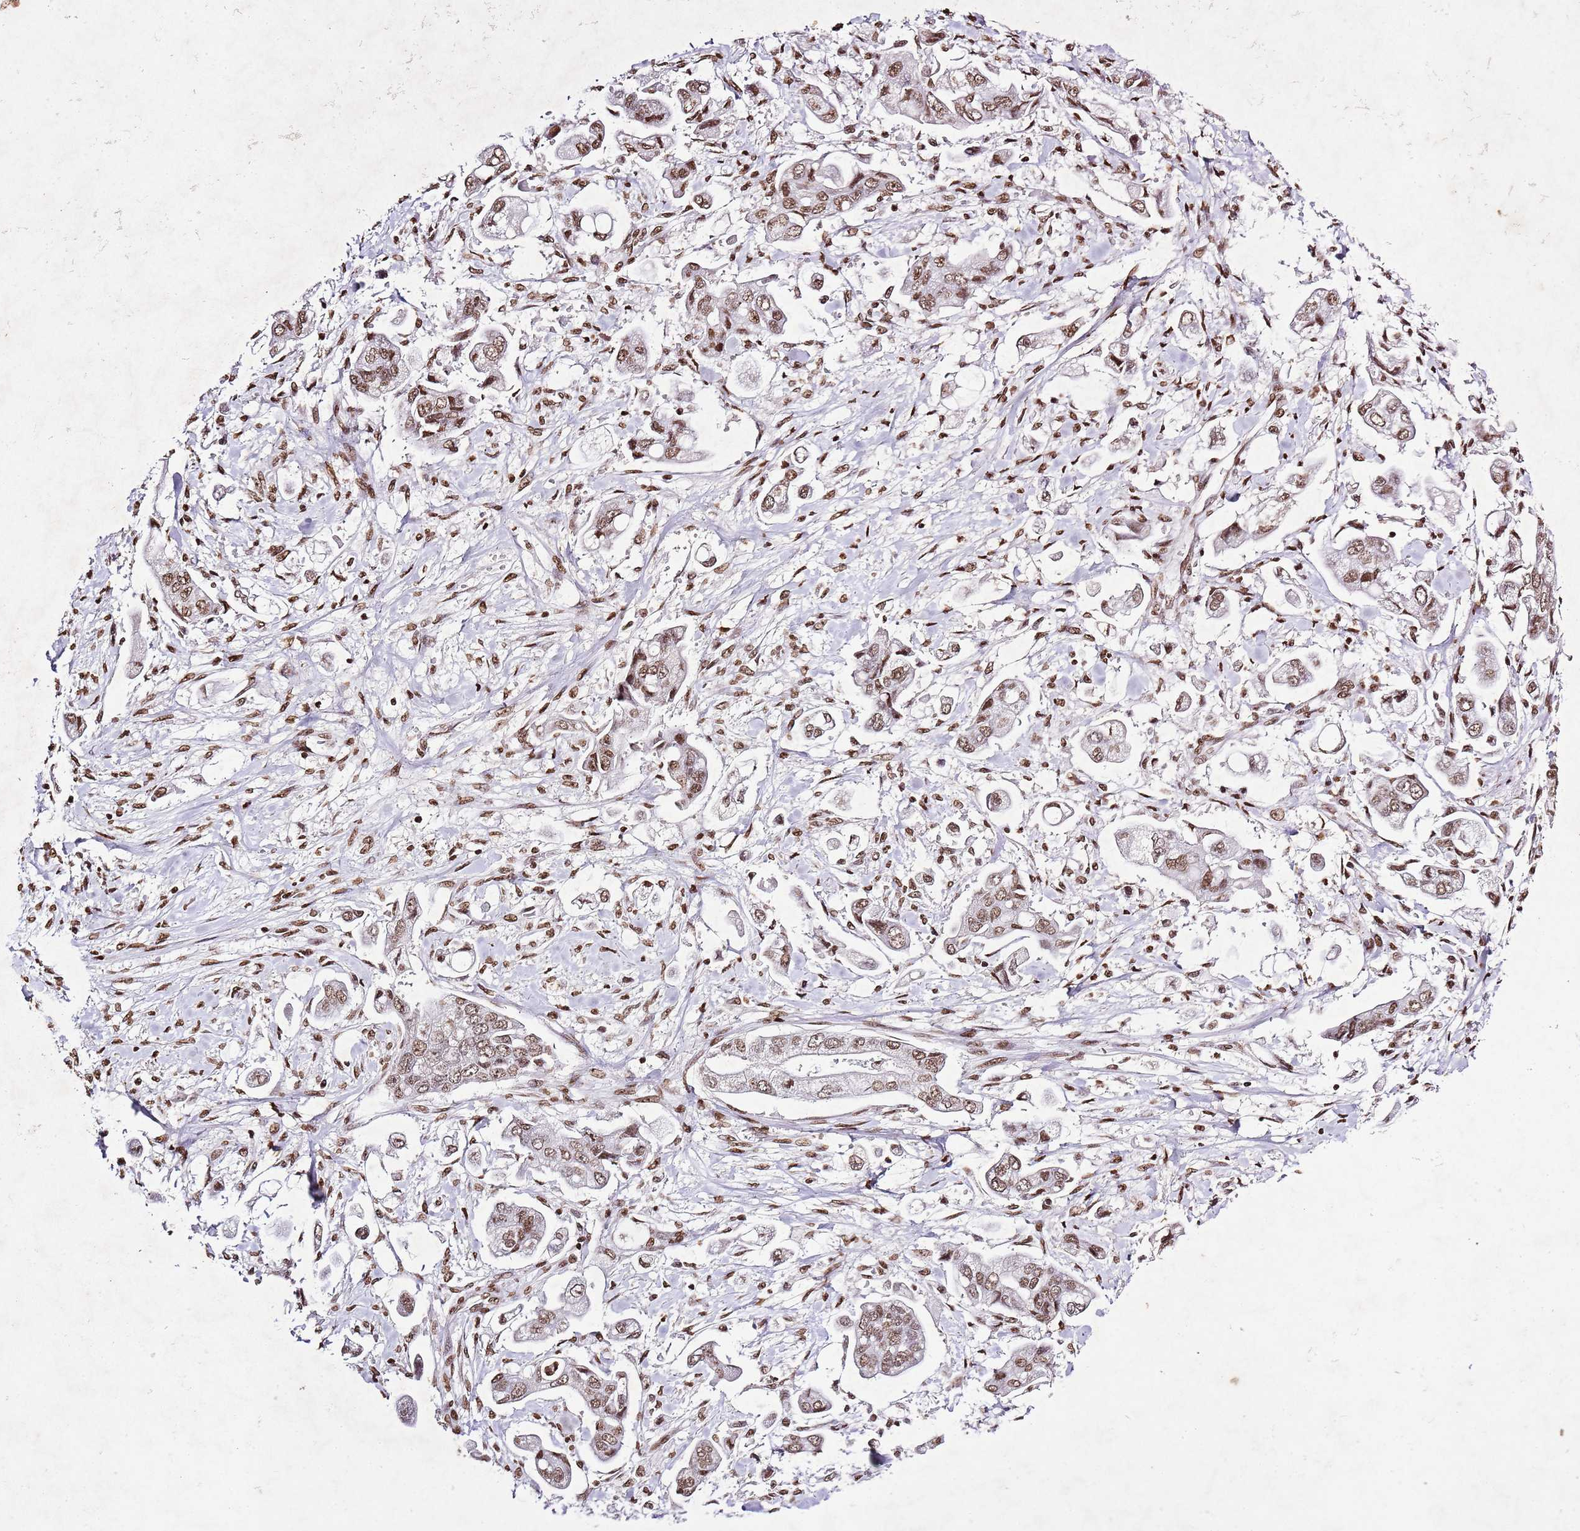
{"staining": {"intensity": "moderate", "quantity": ">75%", "location": "nuclear"}, "tissue": "stomach cancer", "cell_type": "Tumor cells", "image_type": "cancer", "snomed": [{"axis": "morphology", "description": "Adenocarcinoma, NOS"}, {"axis": "topography", "description": "Stomach"}], "caption": "Moderate nuclear protein expression is seen in approximately >75% of tumor cells in stomach cancer.", "gene": "BMAL1", "patient": {"sex": "male", "age": 62}}